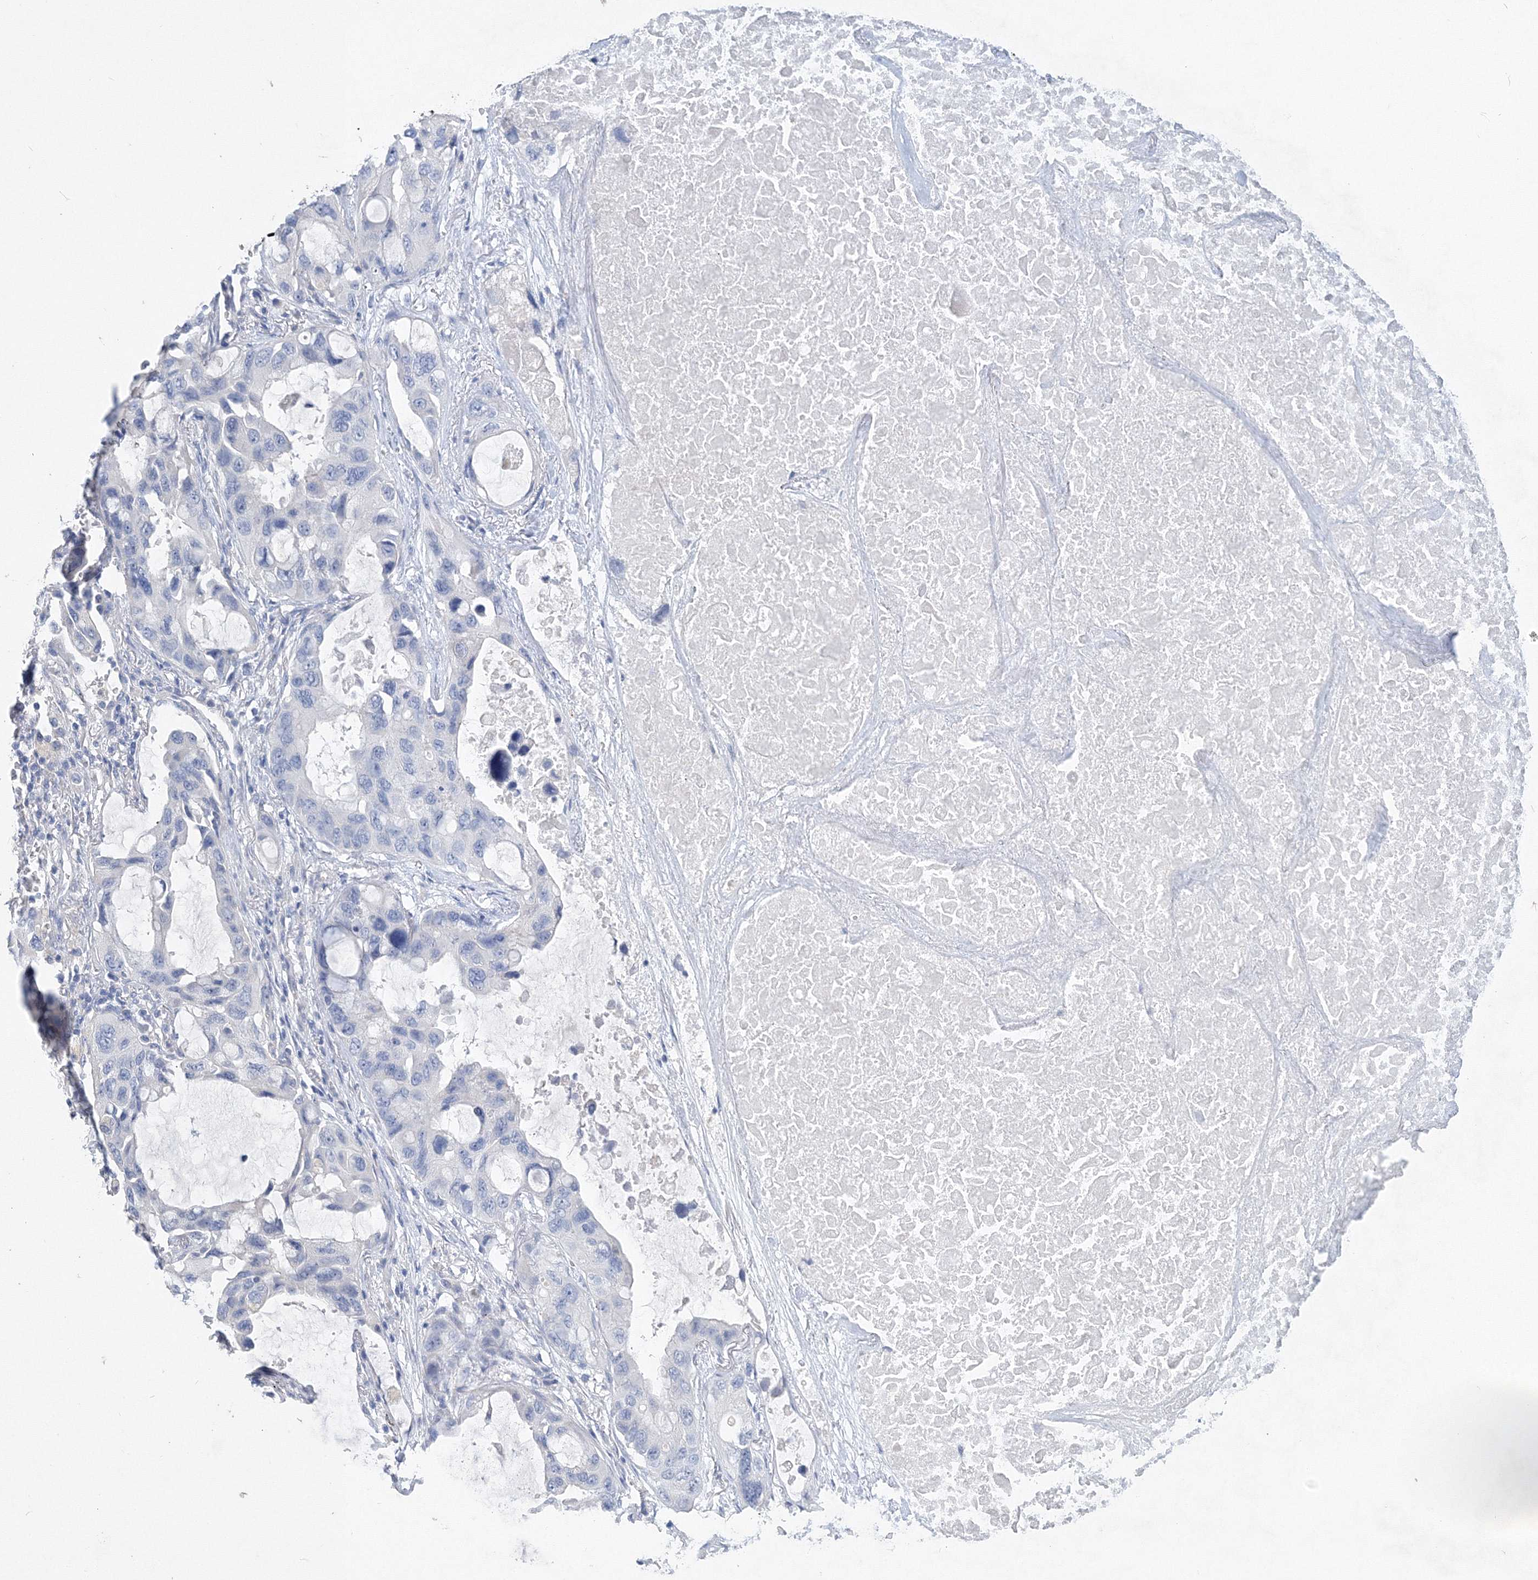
{"staining": {"intensity": "negative", "quantity": "none", "location": "none"}, "tissue": "lung cancer", "cell_type": "Tumor cells", "image_type": "cancer", "snomed": [{"axis": "morphology", "description": "Squamous cell carcinoma, NOS"}, {"axis": "topography", "description": "Lung"}], "caption": "The histopathology image displays no staining of tumor cells in squamous cell carcinoma (lung).", "gene": "OSBPL6", "patient": {"sex": "female", "age": 73}}